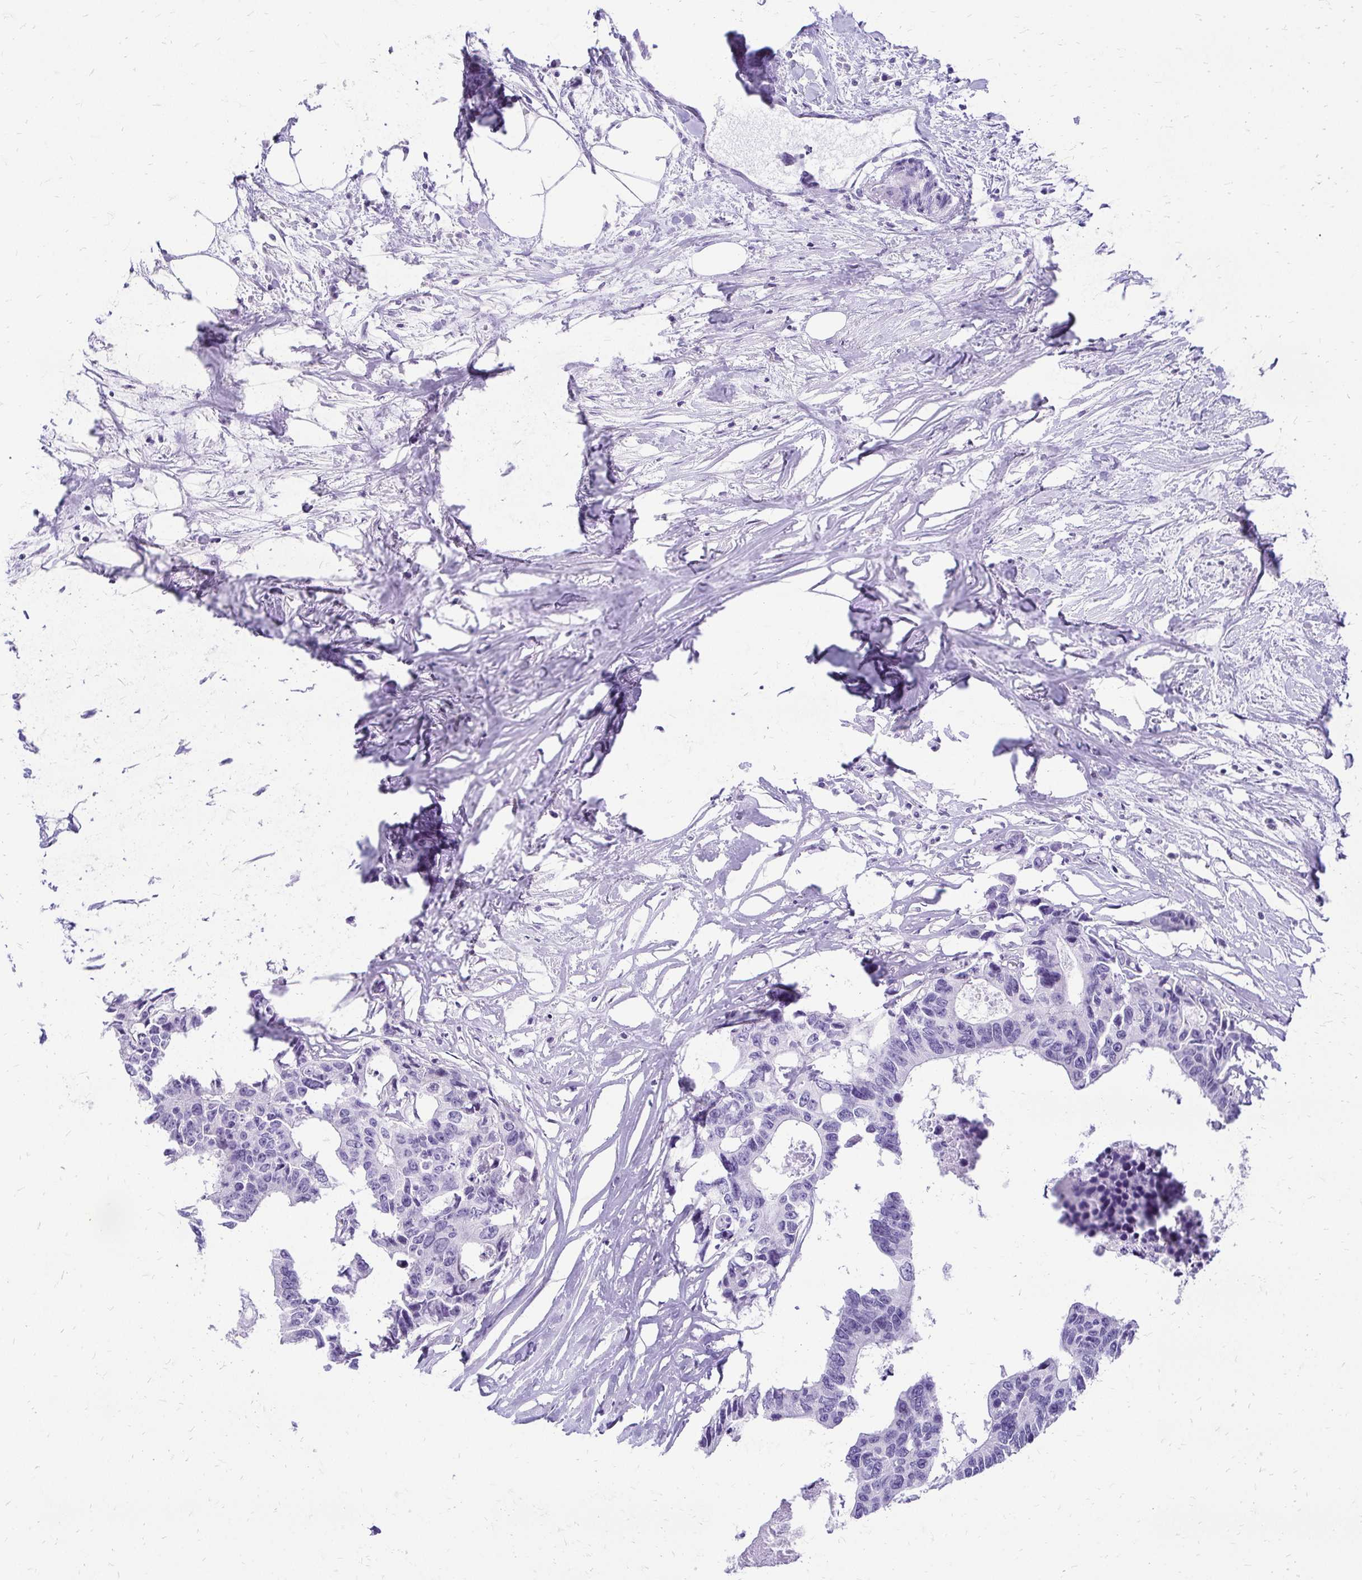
{"staining": {"intensity": "negative", "quantity": "none", "location": "none"}, "tissue": "colorectal cancer", "cell_type": "Tumor cells", "image_type": "cancer", "snomed": [{"axis": "morphology", "description": "Adenocarcinoma, NOS"}, {"axis": "topography", "description": "Rectum"}], "caption": "Adenocarcinoma (colorectal) was stained to show a protein in brown. There is no significant positivity in tumor cells.", "gene": "SLC32A1", "patient": {"sex": "male", "age": 57}}